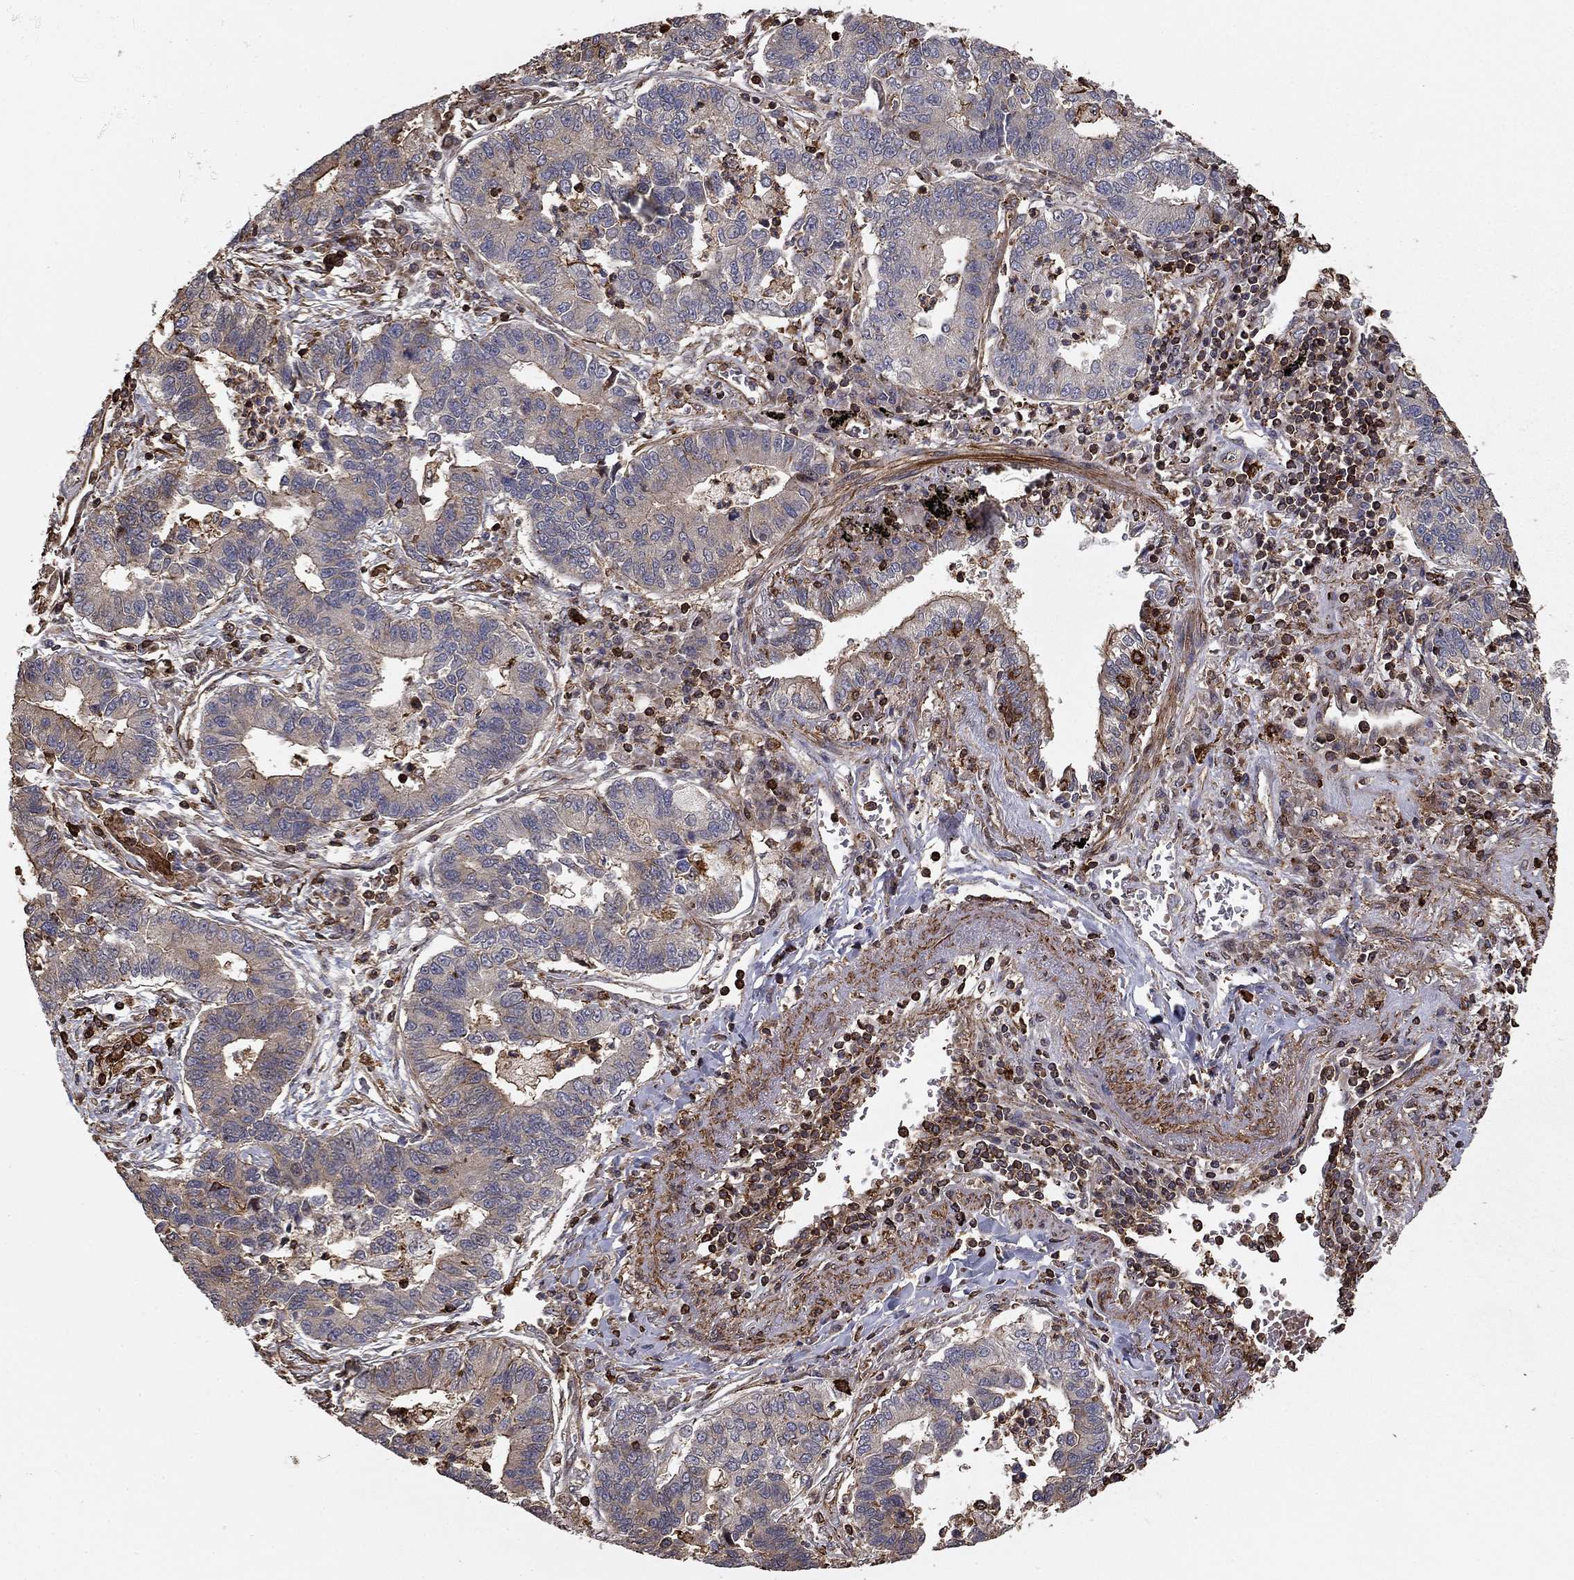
{"staining": {"intensity": "negative", "quantity": "none", "location": "none"}, "tissue": "lung cancer", "cell_type": "Tumor cells", "image_type": "cancer", "snomed": [{"axis": "morphology", "description": "Adenocarcinoma, NOS"}, {"axis": "topography", "description": "Lung"}], "caption": "Immunohistochemical staining of lung cancer demonstrates no significant staining in tumor cells.", "gene": "HABP4", "patient": {"sex": "female", "age": 57}}